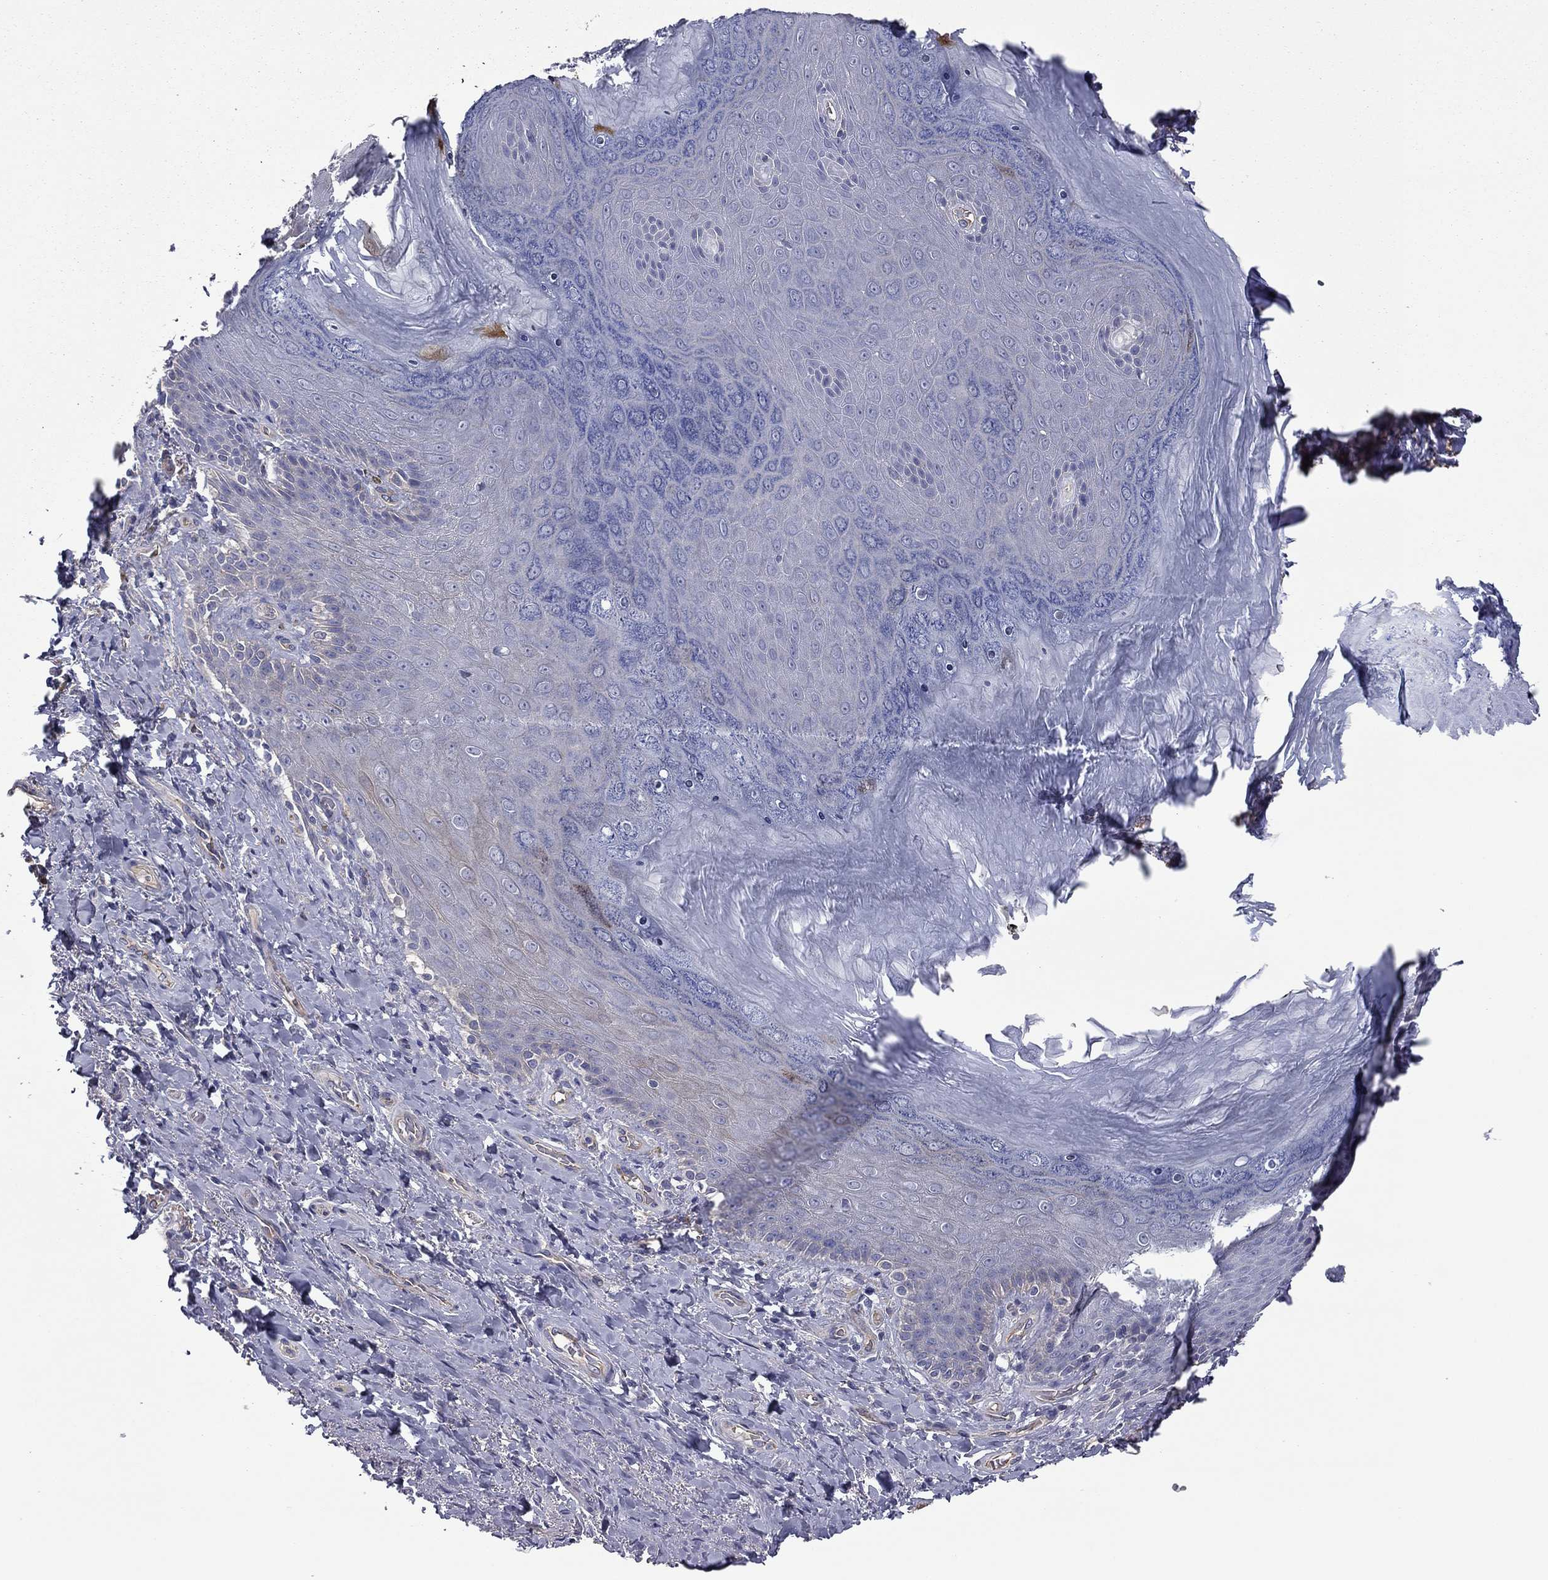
{"staining": {"intensity": "negative", "quantity": "none", "location": "none"}, "tissue": "adipose tissue", "cell_type": "Adipocytes", "image_type": "normal", "snomed": [{"axis": "morphology", "description": "Normal tissue, NOS"}, {"axis": "topography", "description": "Anal"}, {"axis": "topography", "description": "Peripheral nerve tissue"}], "caption": "Micrograph shows no protein expression in adipocytes of unremarkable adipose tissue.", "gene": "TCHH", "patient": {"sex": "male", "age": 53}}